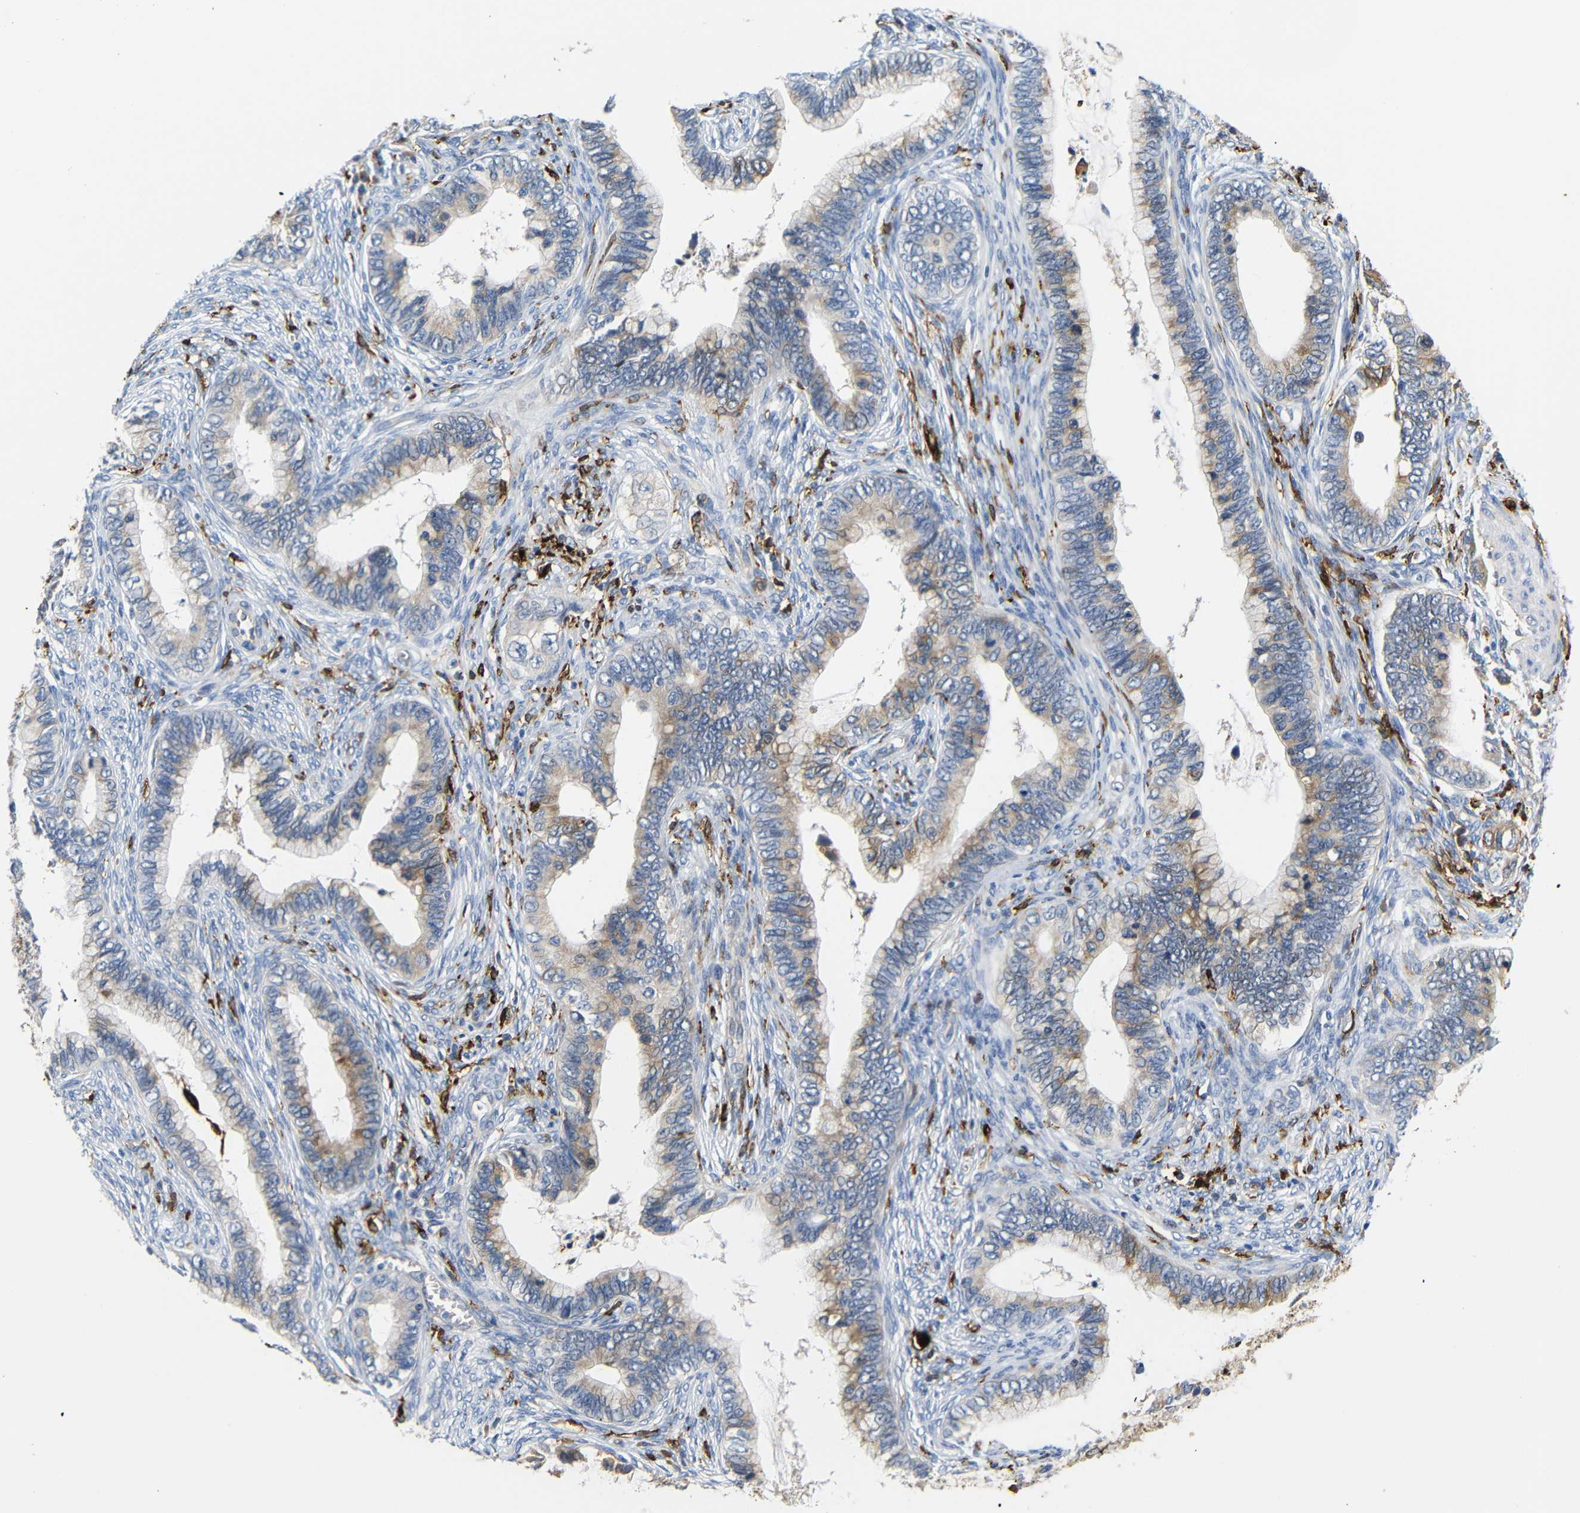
{"staining": {"intensity": "moderate", "quantity": "25%-75%", "location": "cytoplasmic/membranous"}, "tissue": "cervical cancer", "cell_type": "Tumor cells", "image_type": "cancer", "snomed": [{"axis": "morphology", "description": "Adenocarcinoma, NOS"}, {"axis": "topography", "description": "Cervix"}], "caption": "Immunohistochemistry (IHC) of adenocarcinoma (cervical) reveals medium levels of moderate cytoplasmic/membranous expression in about 25%-75% of tumor cells.", "gene": "HLA-DQB1", "patient": {"sex": "female", "age": 44}}